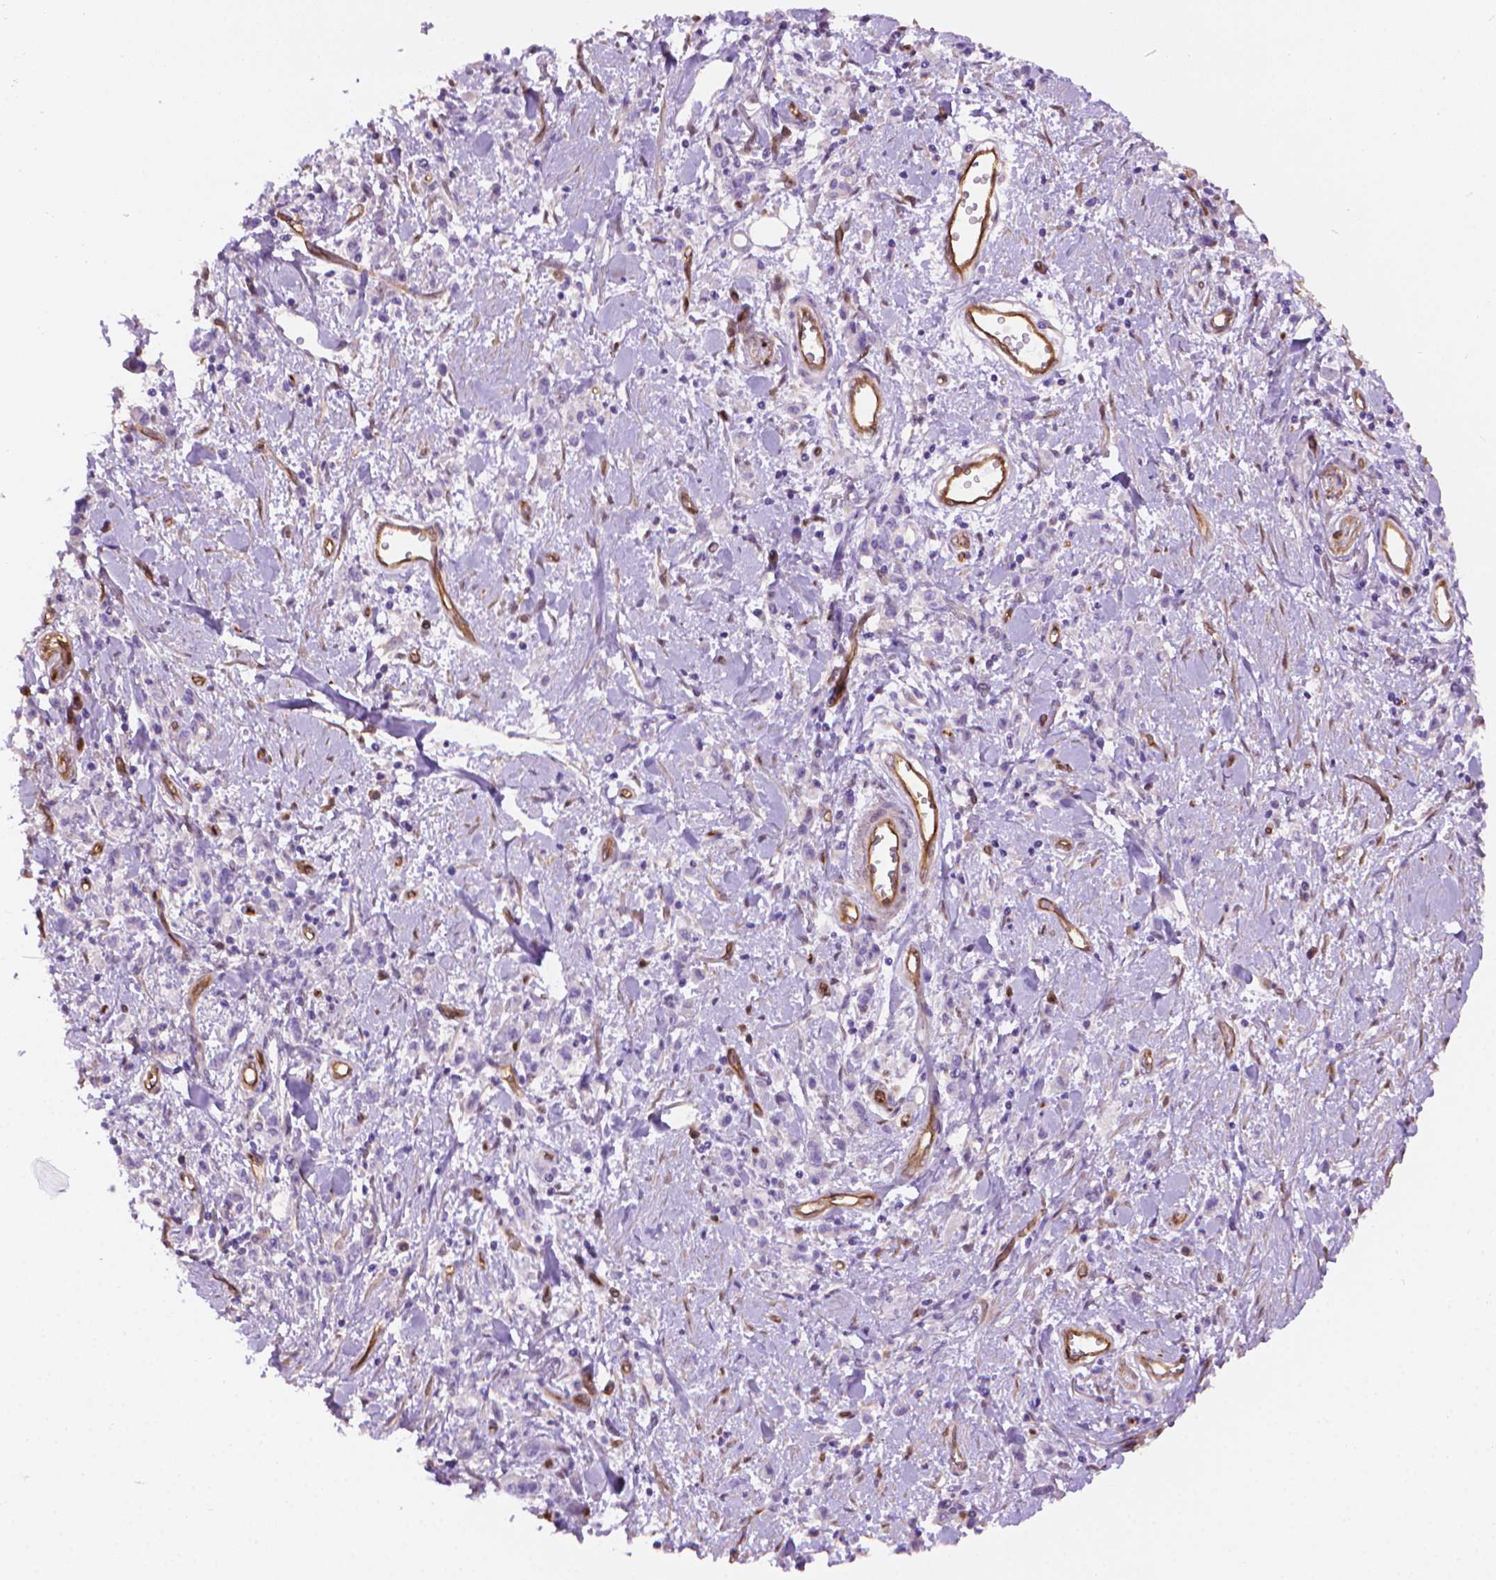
{"staining": {"intensity": "negative", "quantity": "none", "location": "none"}, "tissue": "stomach cancer", "cell_type": "Tumor cells", "image_type": "cancer", "snomed": [{"axis": "morphology", "description": "Adenocarcinoma, NOS"}, {"axis": "topography", "description": "Stomach"}], "caption": "Immunohistochemistry (IHC) of human adenocarcinoma (stomach) exhibits no positivity in tumor cells.", "gene": "CLIC4", "patient": {"sex": "male", "age": 77}}